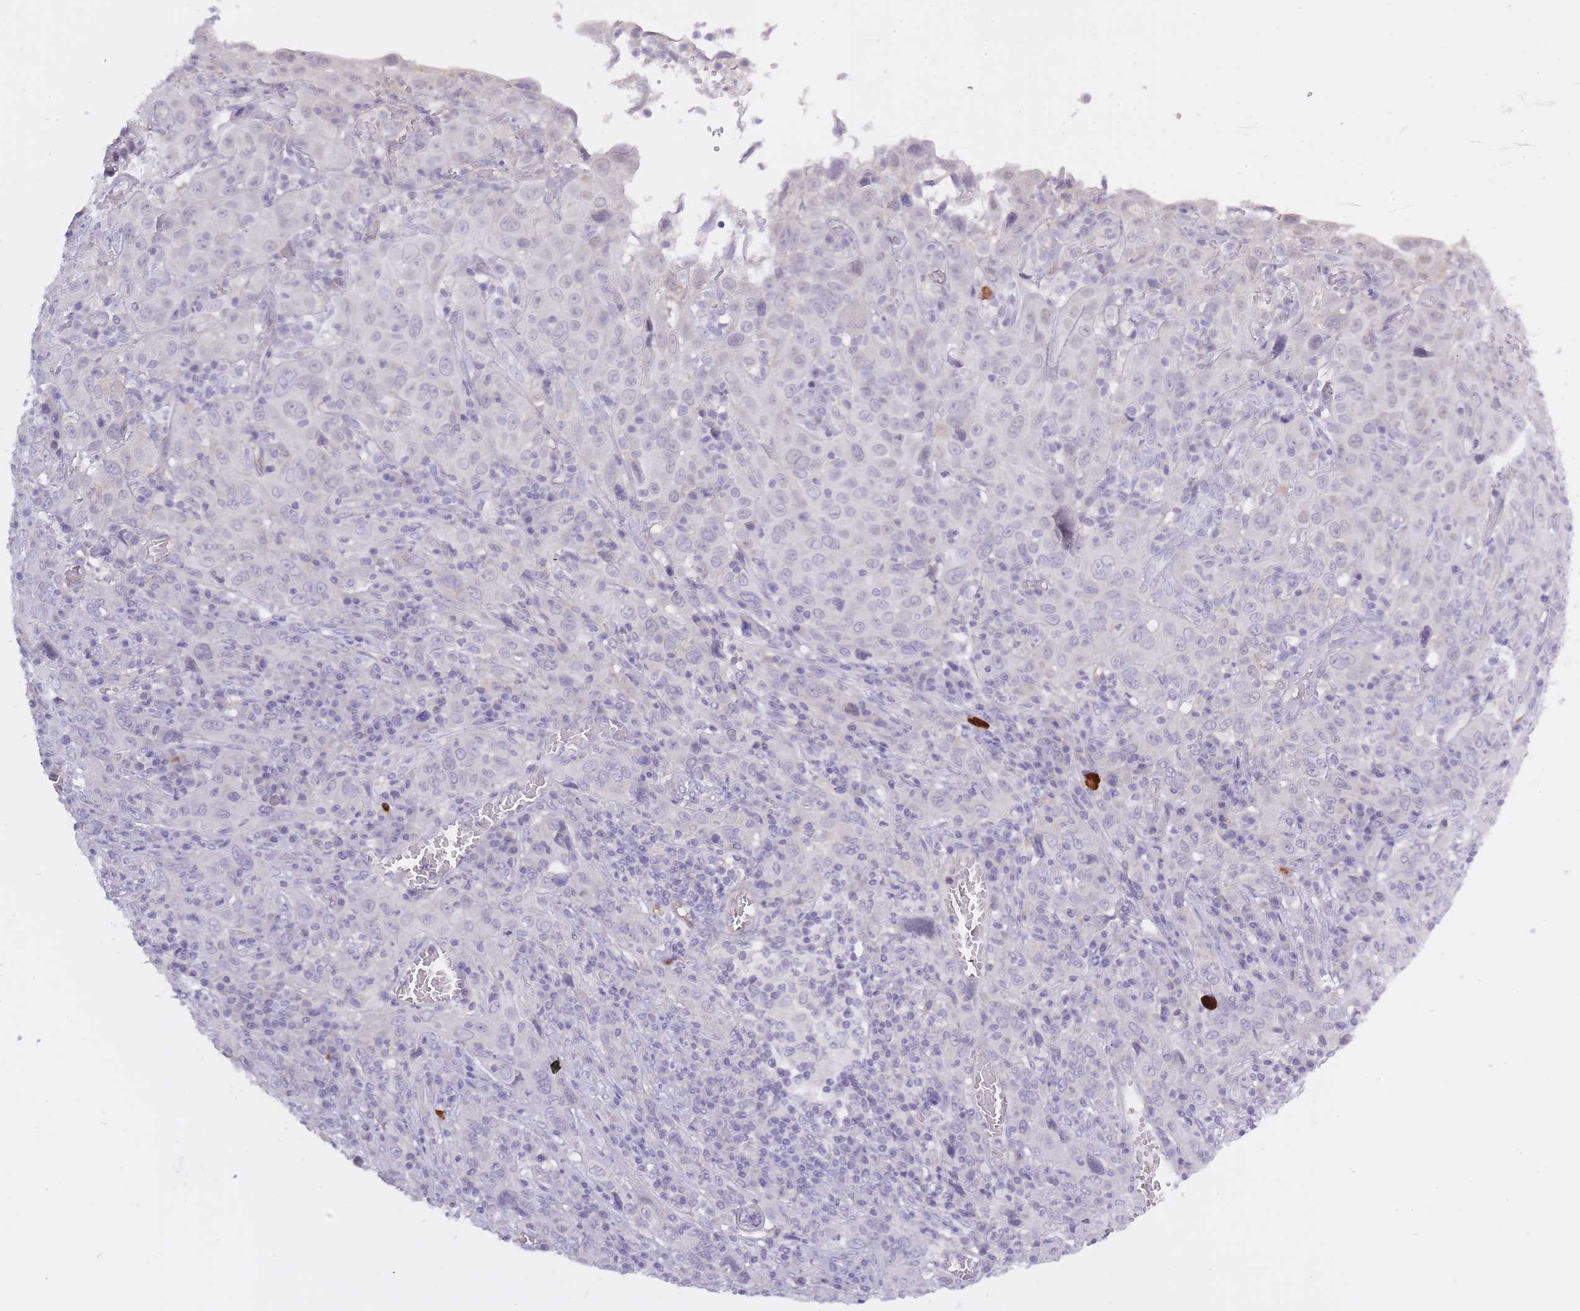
{"staining": {"intensity": "negative", "quantity": "none", "location": "none"}, "tissue": "cervical cancer", "cell_type": "Tumor cells", "image_type": "cancer", "snomed": [{"axis": "morphology", "description": "Squamous cell carcinoma, NOS"}, {"axis": "topography", "description": "Cervix"}], "caption": "DAB immunohistochemical staining of cervical cancer (squamous cell carcinoma) reveals no significant staining in tumor cells.", "gene": "BDKRB2", "patient": {"sex": "female", "age": 46}}